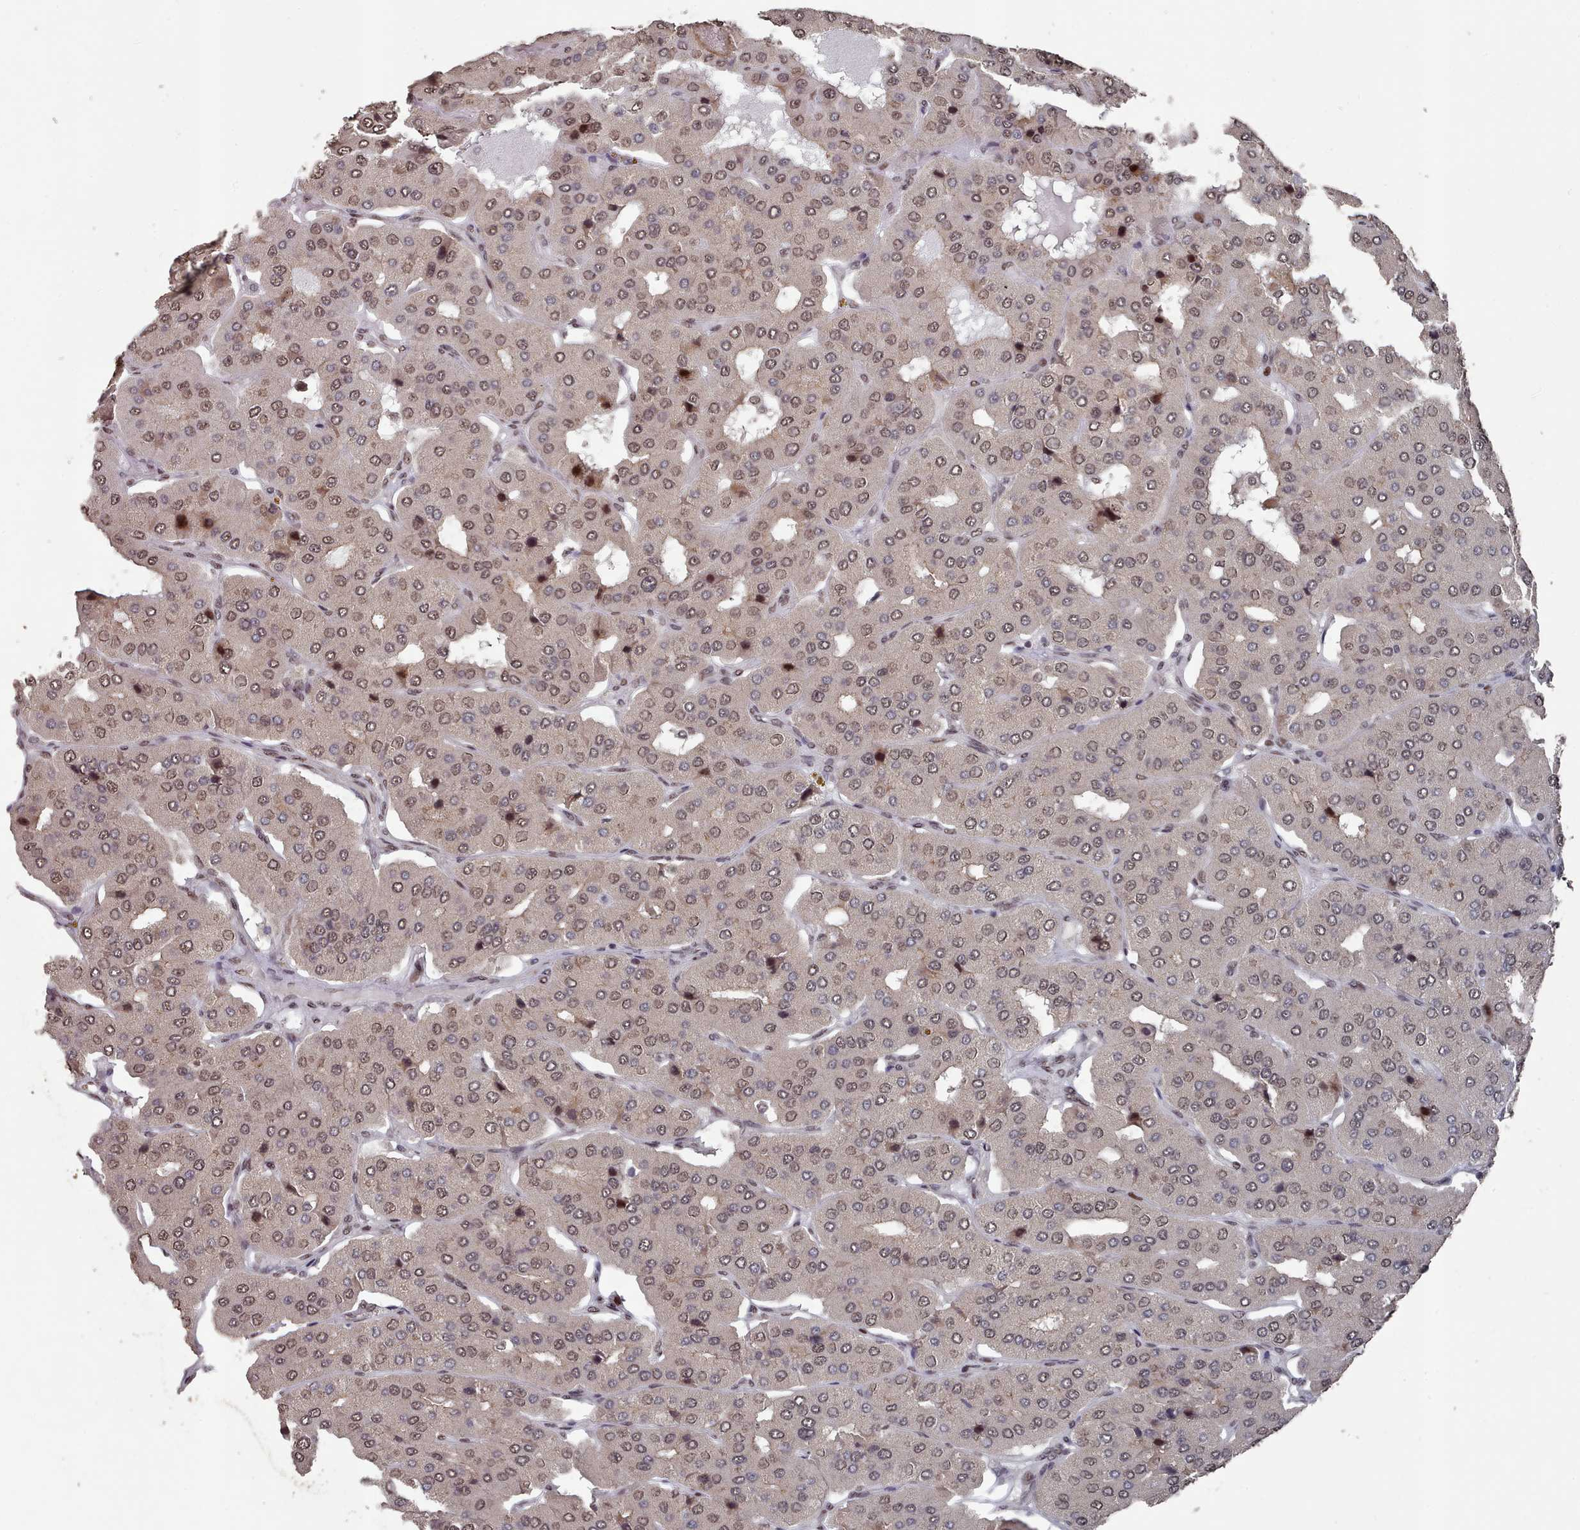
{"staining": {"intensity": "weak", "quantity": "25%-75%", "location": "nuclear"}, "tissue": "parathyroid gland", "cell_type": "Glandular cells", "image_type": "normal", "snomed": [{"axis": "morphology", "description": "Normal tissue, NOS"}, {"axis": "morphology", "description": "Adenoma, NOS"}, {"axis": "topography", "description": "Parathyroid gland"}], "caption": "This is a micrograph of immunohistochemistry (IHC) staining of benign parathyroid gland, which shows weak positivity in the nuclear of glandular cells.", "gene": "PNRC2", "patient": {"sex": "female", "age": 86}}